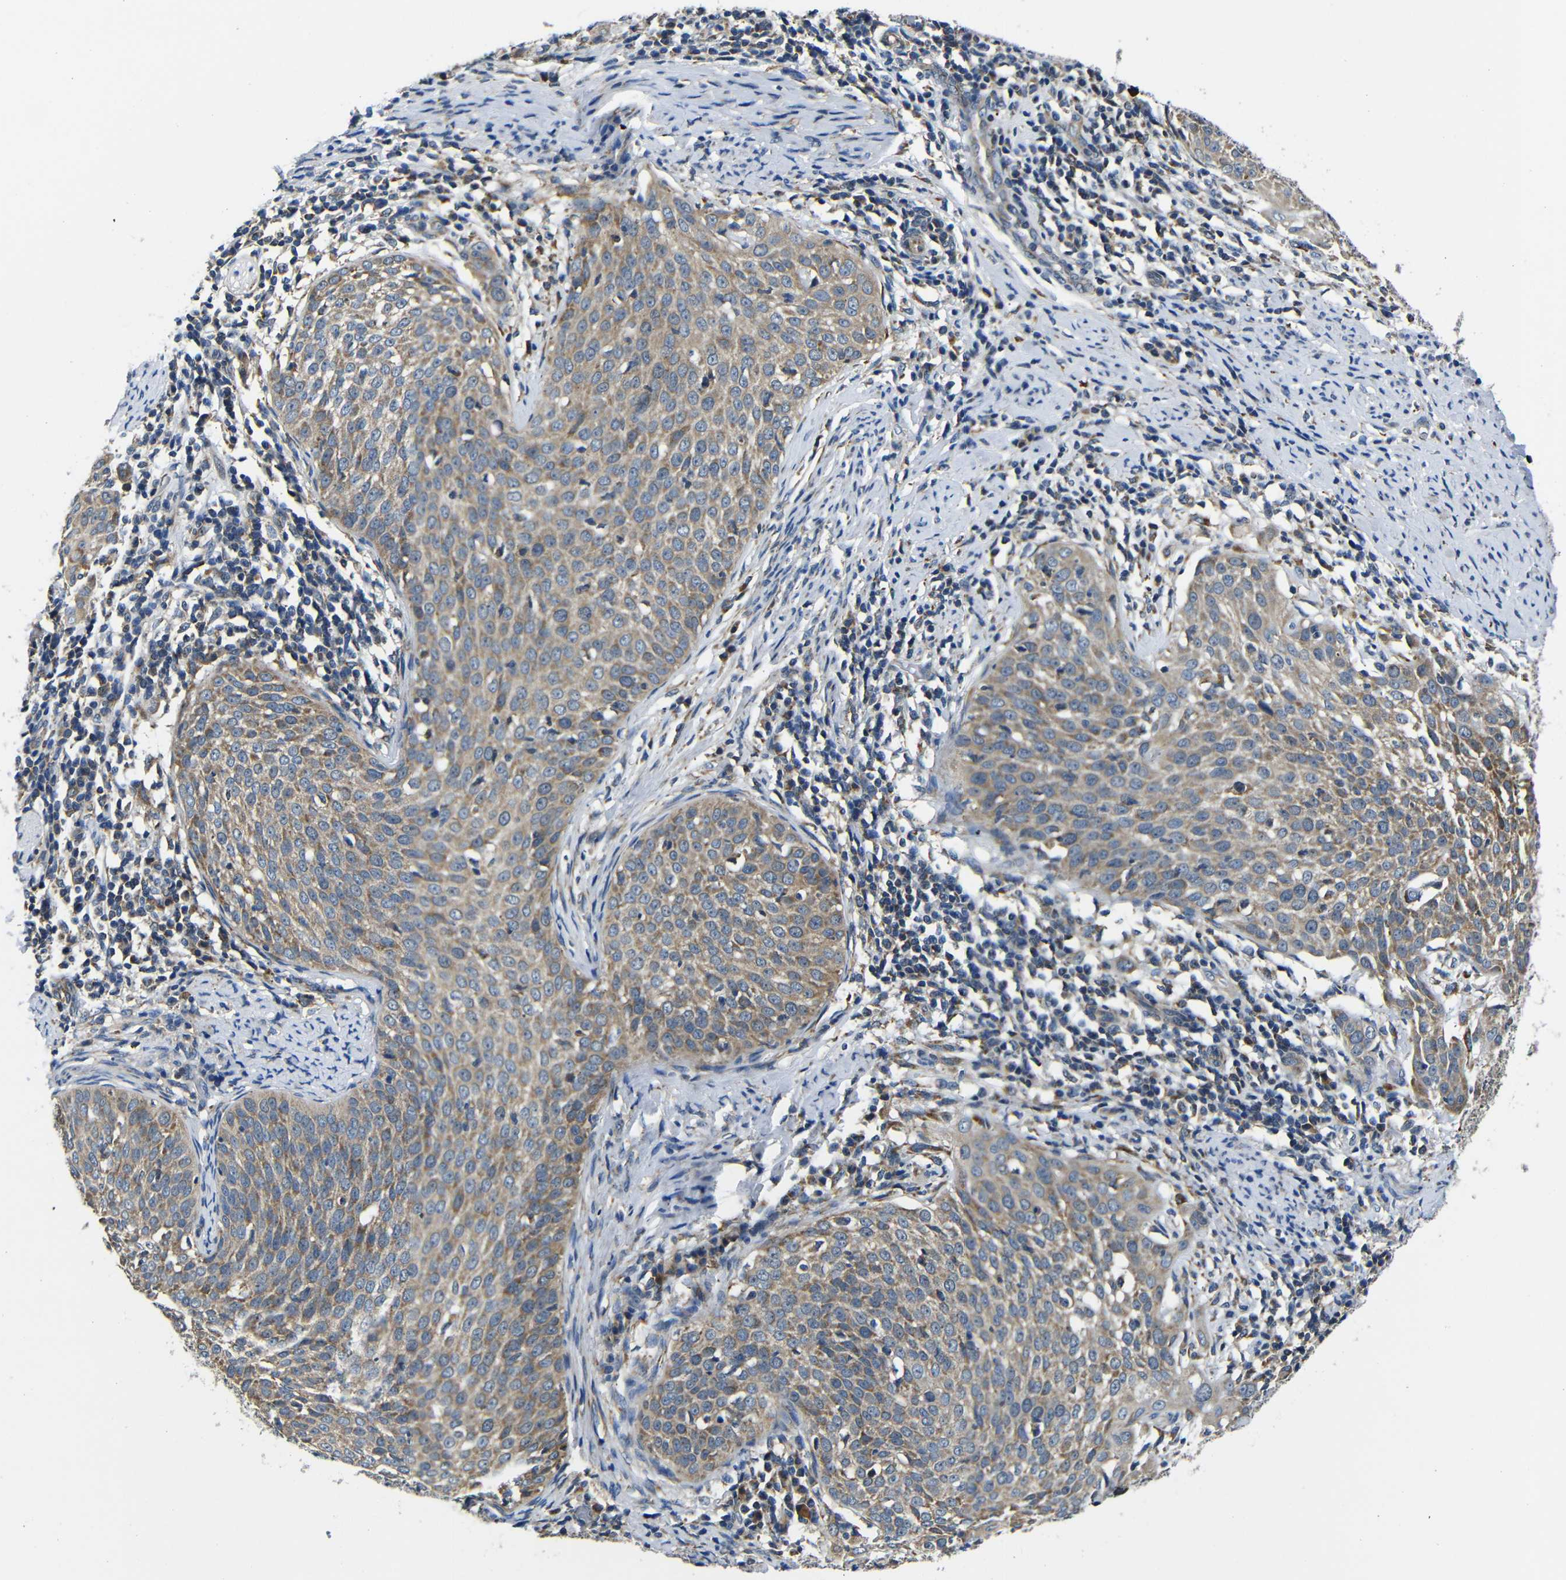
{"staining": {"intensity": "weak", "quantity": ">75%", "location": "cytoplasmic/membranous"}, "tissue": "cervical cancer", "cell_type": "Tumor cells", "image_type": "cancer", "snomed": [{"axis": "morphology", "description": "Squamous cell carcinoma, NOS"}, {"axis": "topography", "description": "Cervix"}], "caption": "A brown stain highlights weak cytoplasmic/membranous expression of a protein in human cervical cancer tumor cells. Using DAB (brown) and hematoxylin (blue) stains, captured at high magnification using brightfield microscopy.", "gene": "FKBP14", "patient": {"sex": "female", "age": 51}}